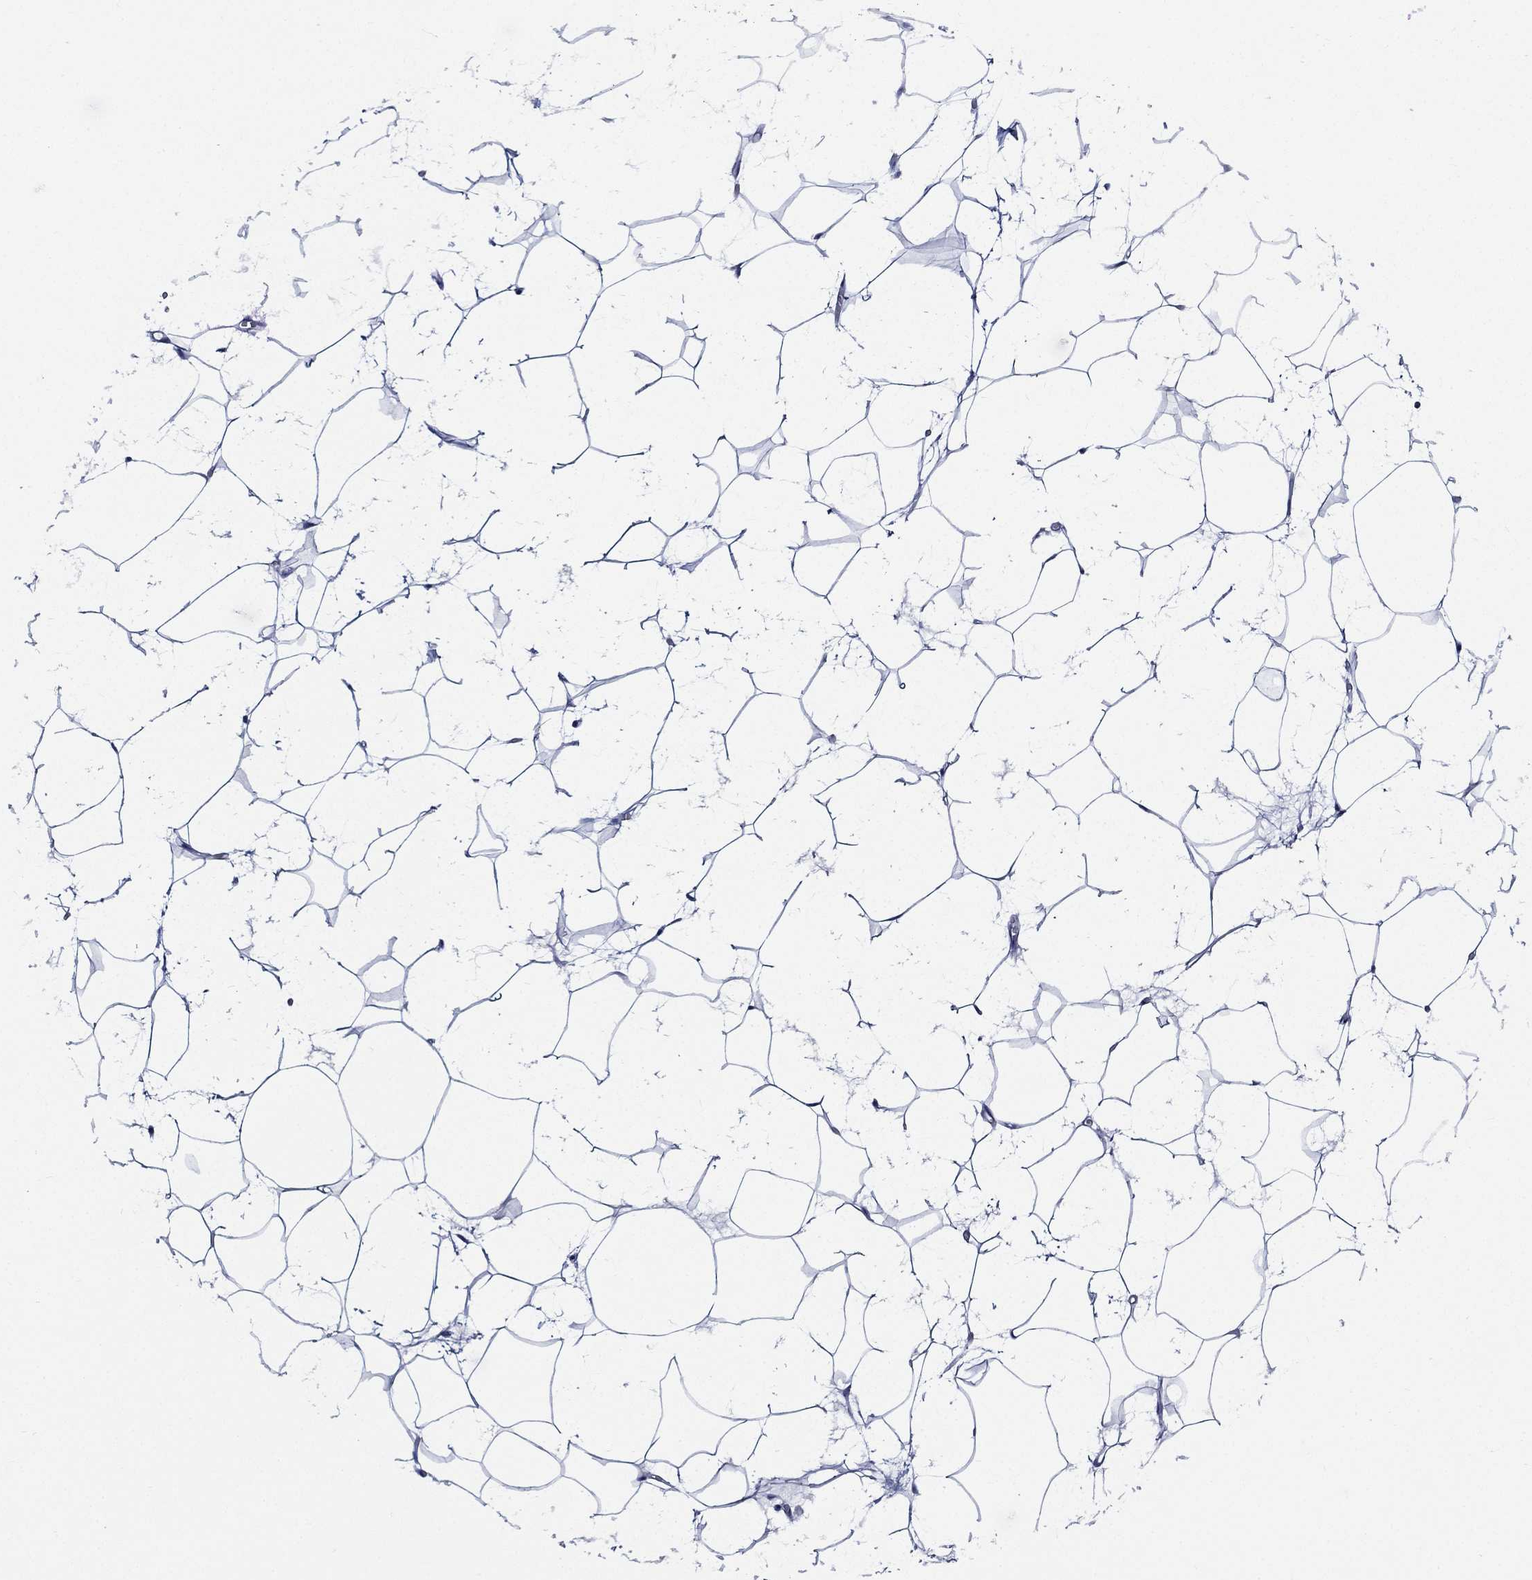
{"staining": {"intensity": "negative", "quantity": "none", "location": "none"}, "tissue": "adipose tissue", "cell_type": "Adipocytes", "image_type": "normal", "snomed": [{"axis": "morphology", "description": "Normal tissue, NOS"}, {"axis": "topography", "description": "Breast"}], "caption": "High magnification brightfield microscopy of benign adipose tissue stained with DAB (brown) and counterstained with hematoxylin (blue): adipocytes show no significant expression. Nuclei are stained in blue.", "gene": "NEDD9", "patient": {"sex": "female", "age": 49}}